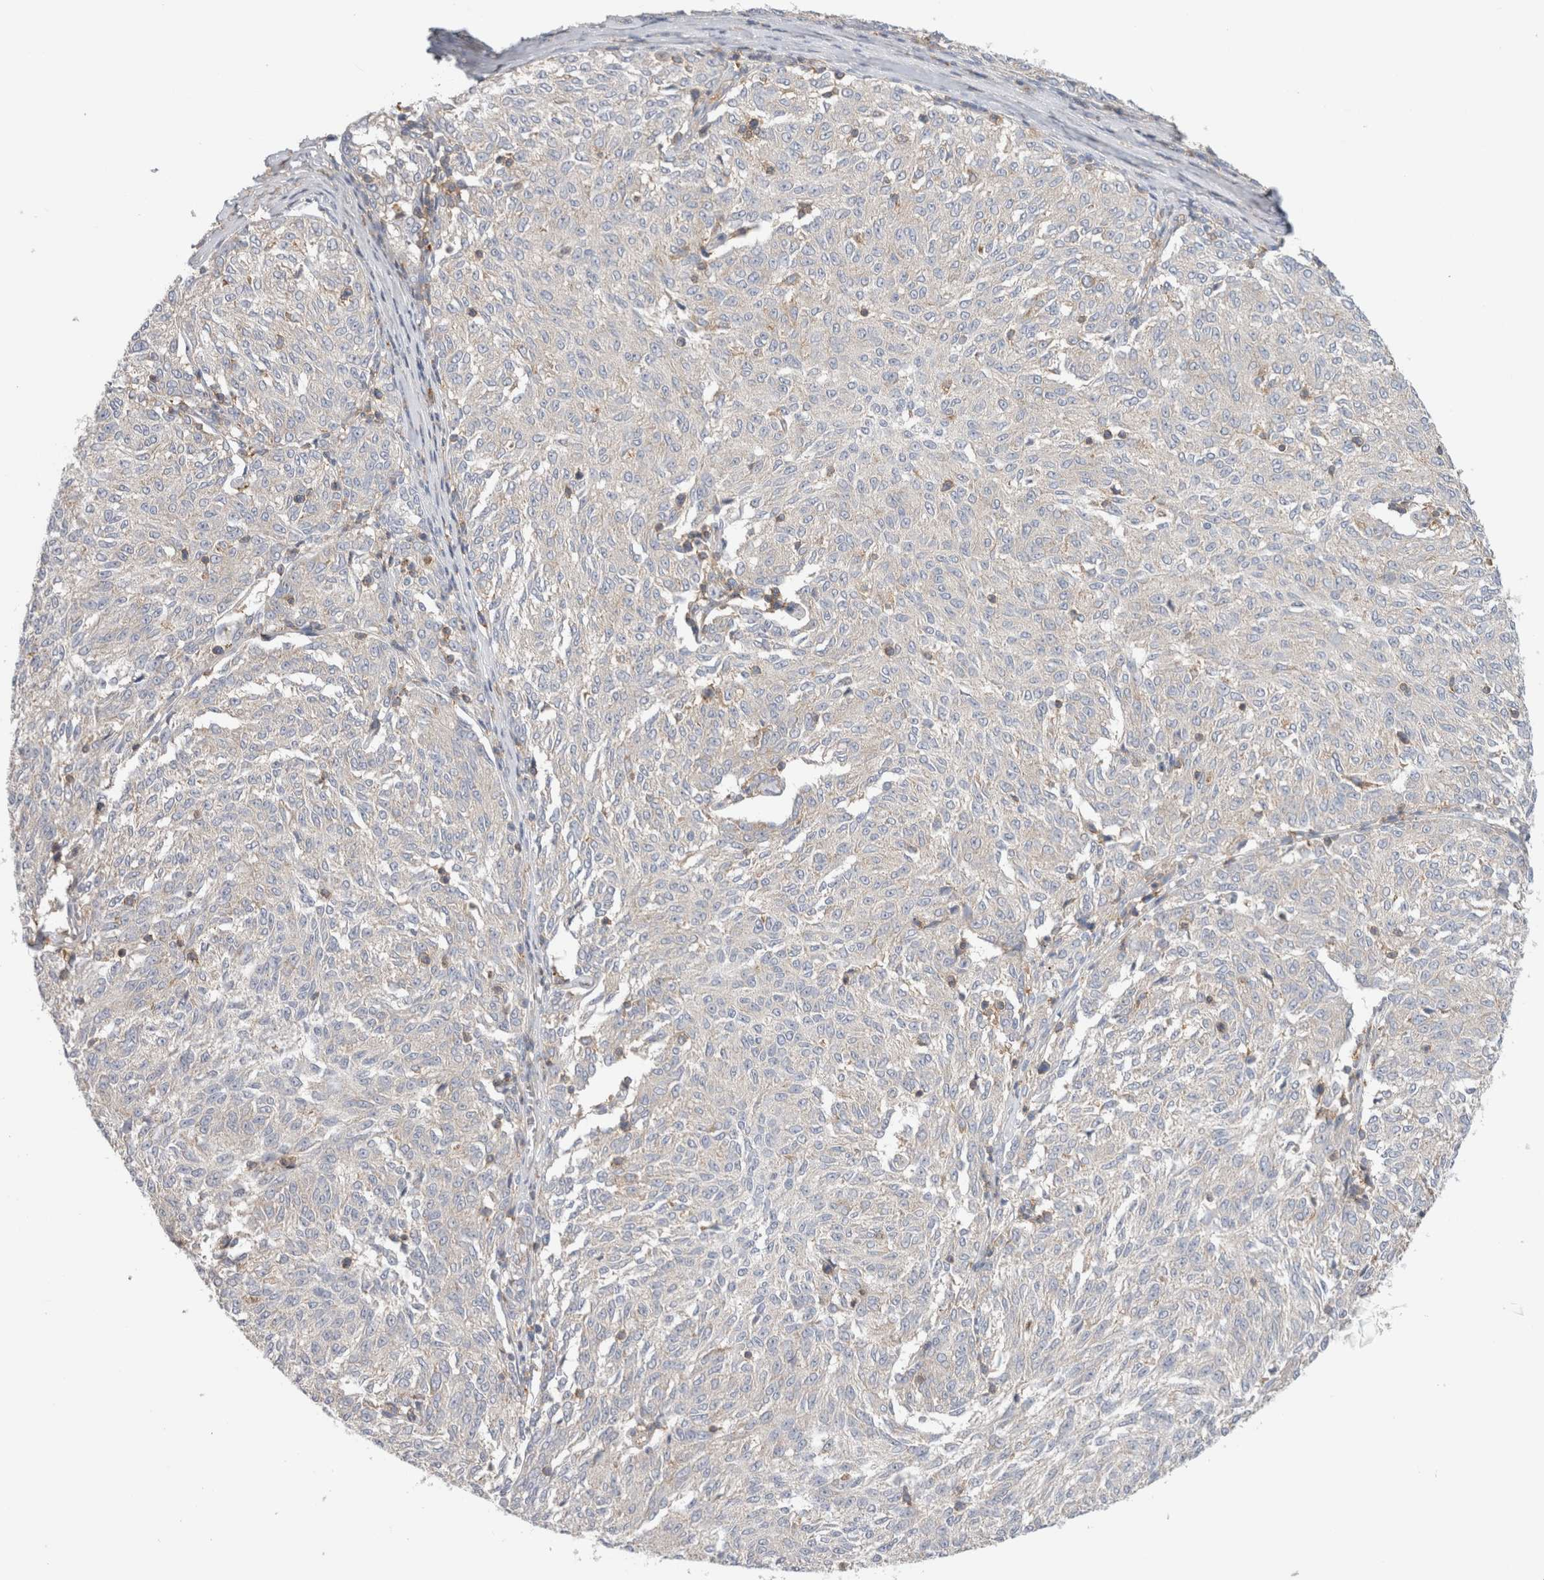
{"staining": {"intensity": "negative", "quantity": "none", "location": "none"}, "tissue": "melanoma", "cell_type": "Tumor cells", "image_type": "cancer", "snomed": [{"axis": "morphology", "description": "Malignant melanoma, NOS"}, {"axis": "topography", "description": "Skin"}], "caption": "Immunohistochemistry (IHC) photomicrograph of neoplastic tissue: human malignant melanoma stained with DAB displays no significant protein expression in tumor cells.", "gene": "ZNF23", "patient": {"sex": "female", "age": 72}}